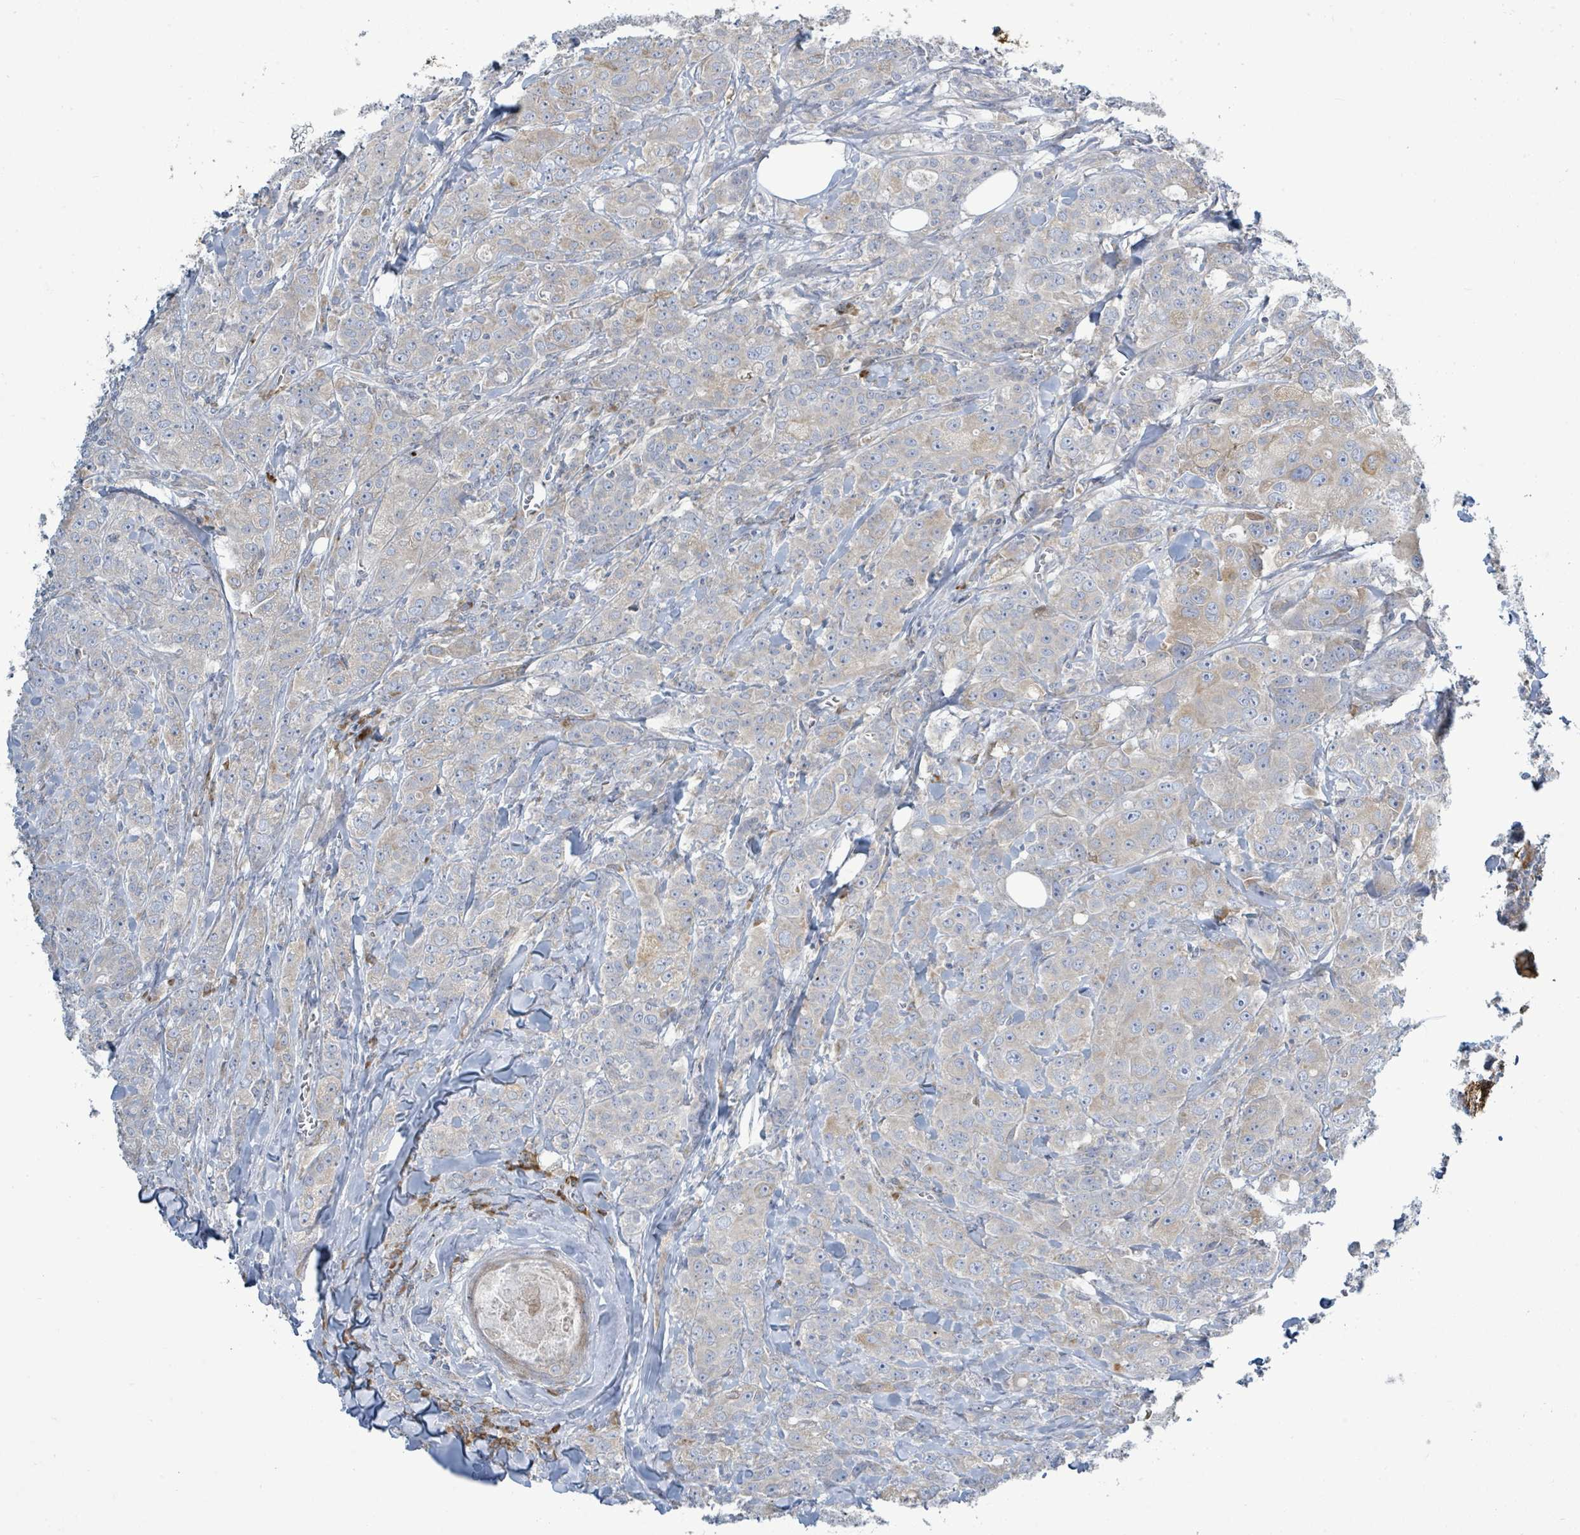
{"staining": {"intensity": "weak", "quantity": "25%-75%", "location": "cytoplasmic/membranous"}, "tissue": "breast cancer", "cell_type": "Tumor cells", "image_type": "cancer", "snomed": [{"axis": "morphology", "description": "Duct carcinoma"}, {"axis": "topography", "description": "Breast"}], "caption": "This image shows immunohistochemistry staining of breast cancer (intraductal carcinoma), with low weak cytoplasmic/membranous expression in approximately 25%-75% of tumor cells.", "gene": "SIRPB1", "patient": {"sex": "female", "age": 43}}